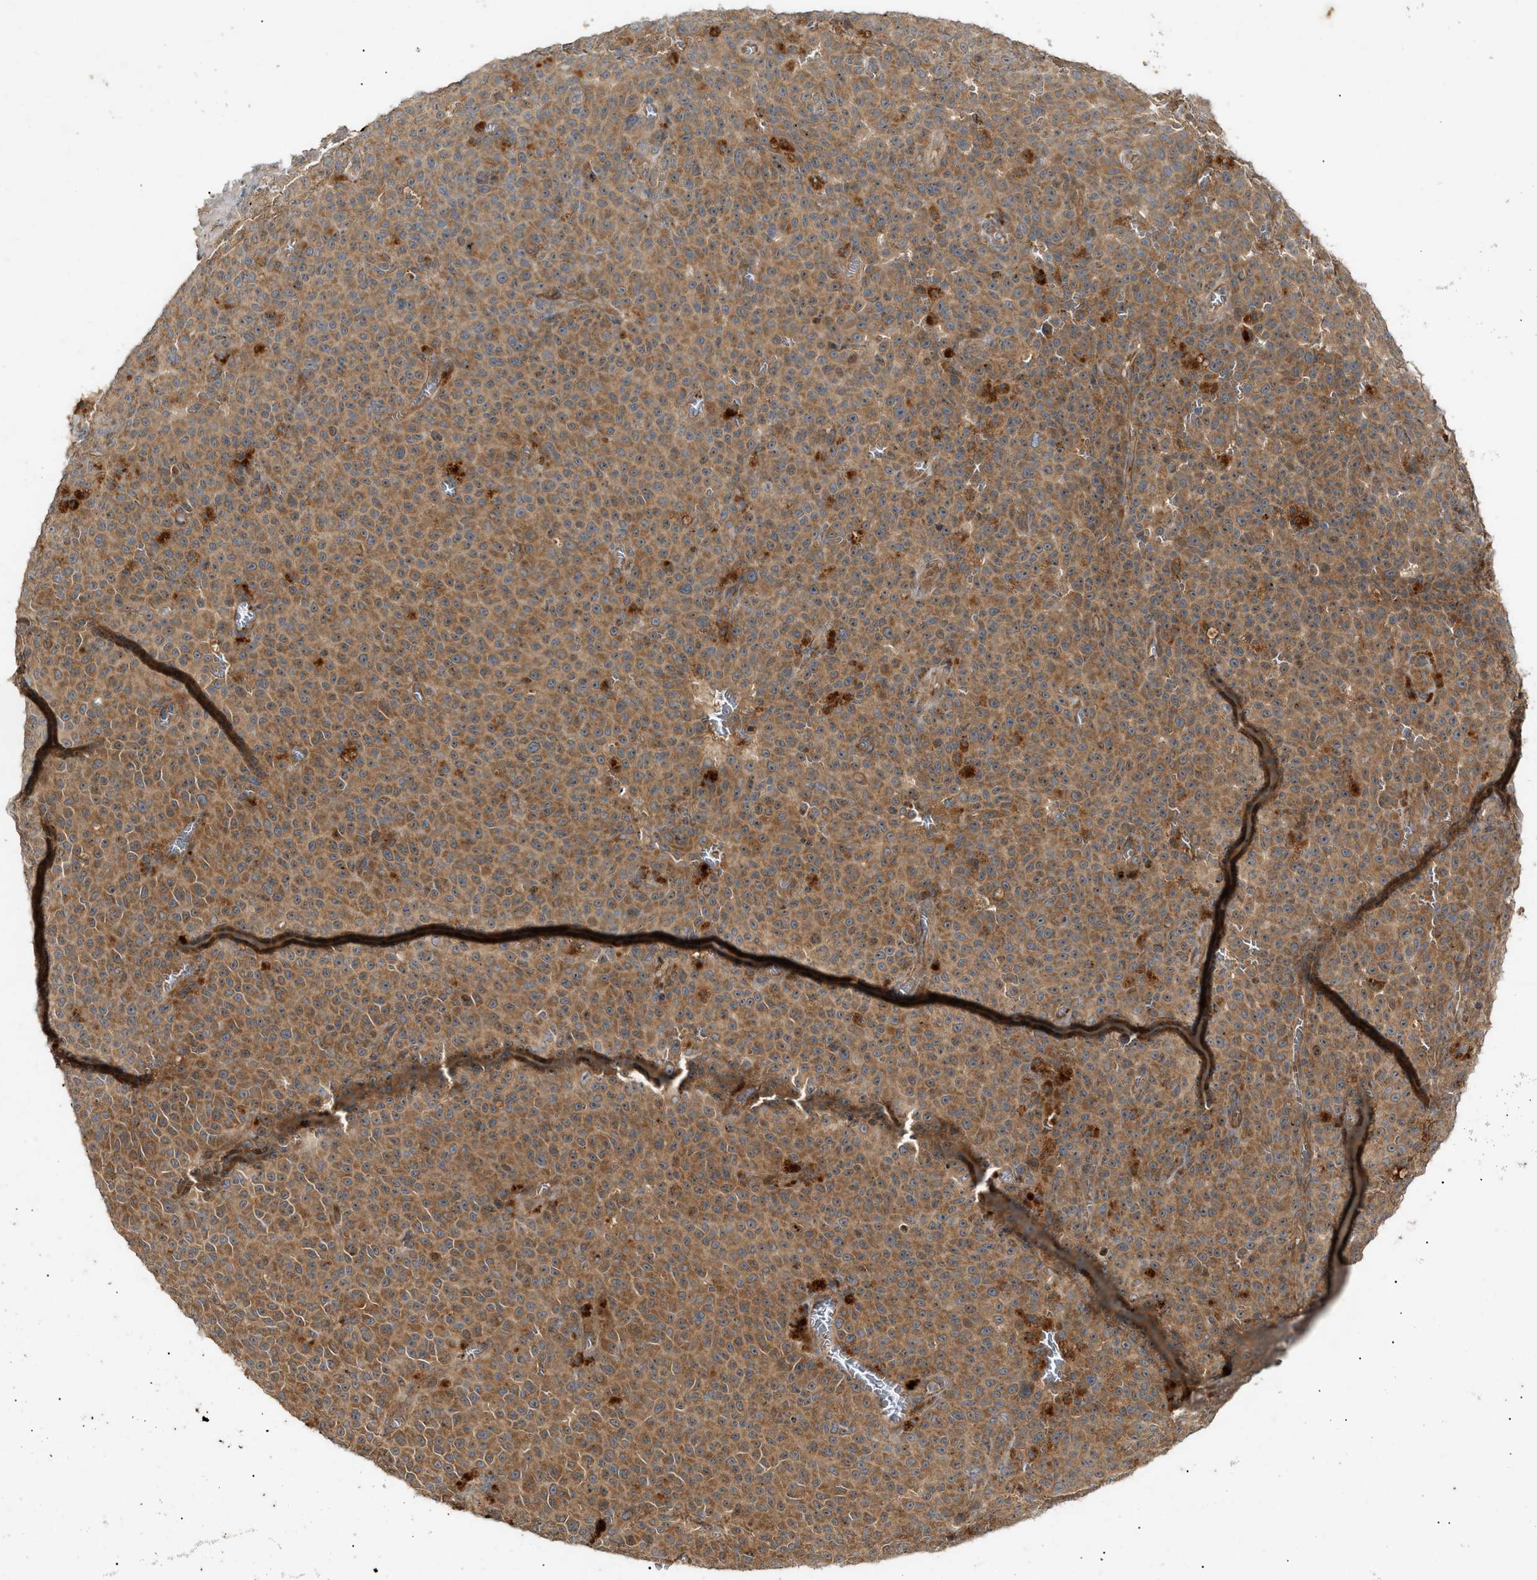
{"staining": {"intensity": "moderate", "quantity": ">75%", "location": "cytoplasmic/membranous"}, "tissue": "melanoma", "cell_type": "Tumor cells", "image_type": "cancer", "snomed": [{"axis": "morphology", "description": "Malignant melanoma, NOS"}, {"axis": "topography", "description": "Skin"}], "caption": "Immunohistochemistry (IHC) (DAB) staining of human malignant melanoma displays moderate cytoplasmic/membranous protein positivity in about >75% of tumor cells.", "gene": "MTCH1", "patient": {"sex": "female", "age": 82}}